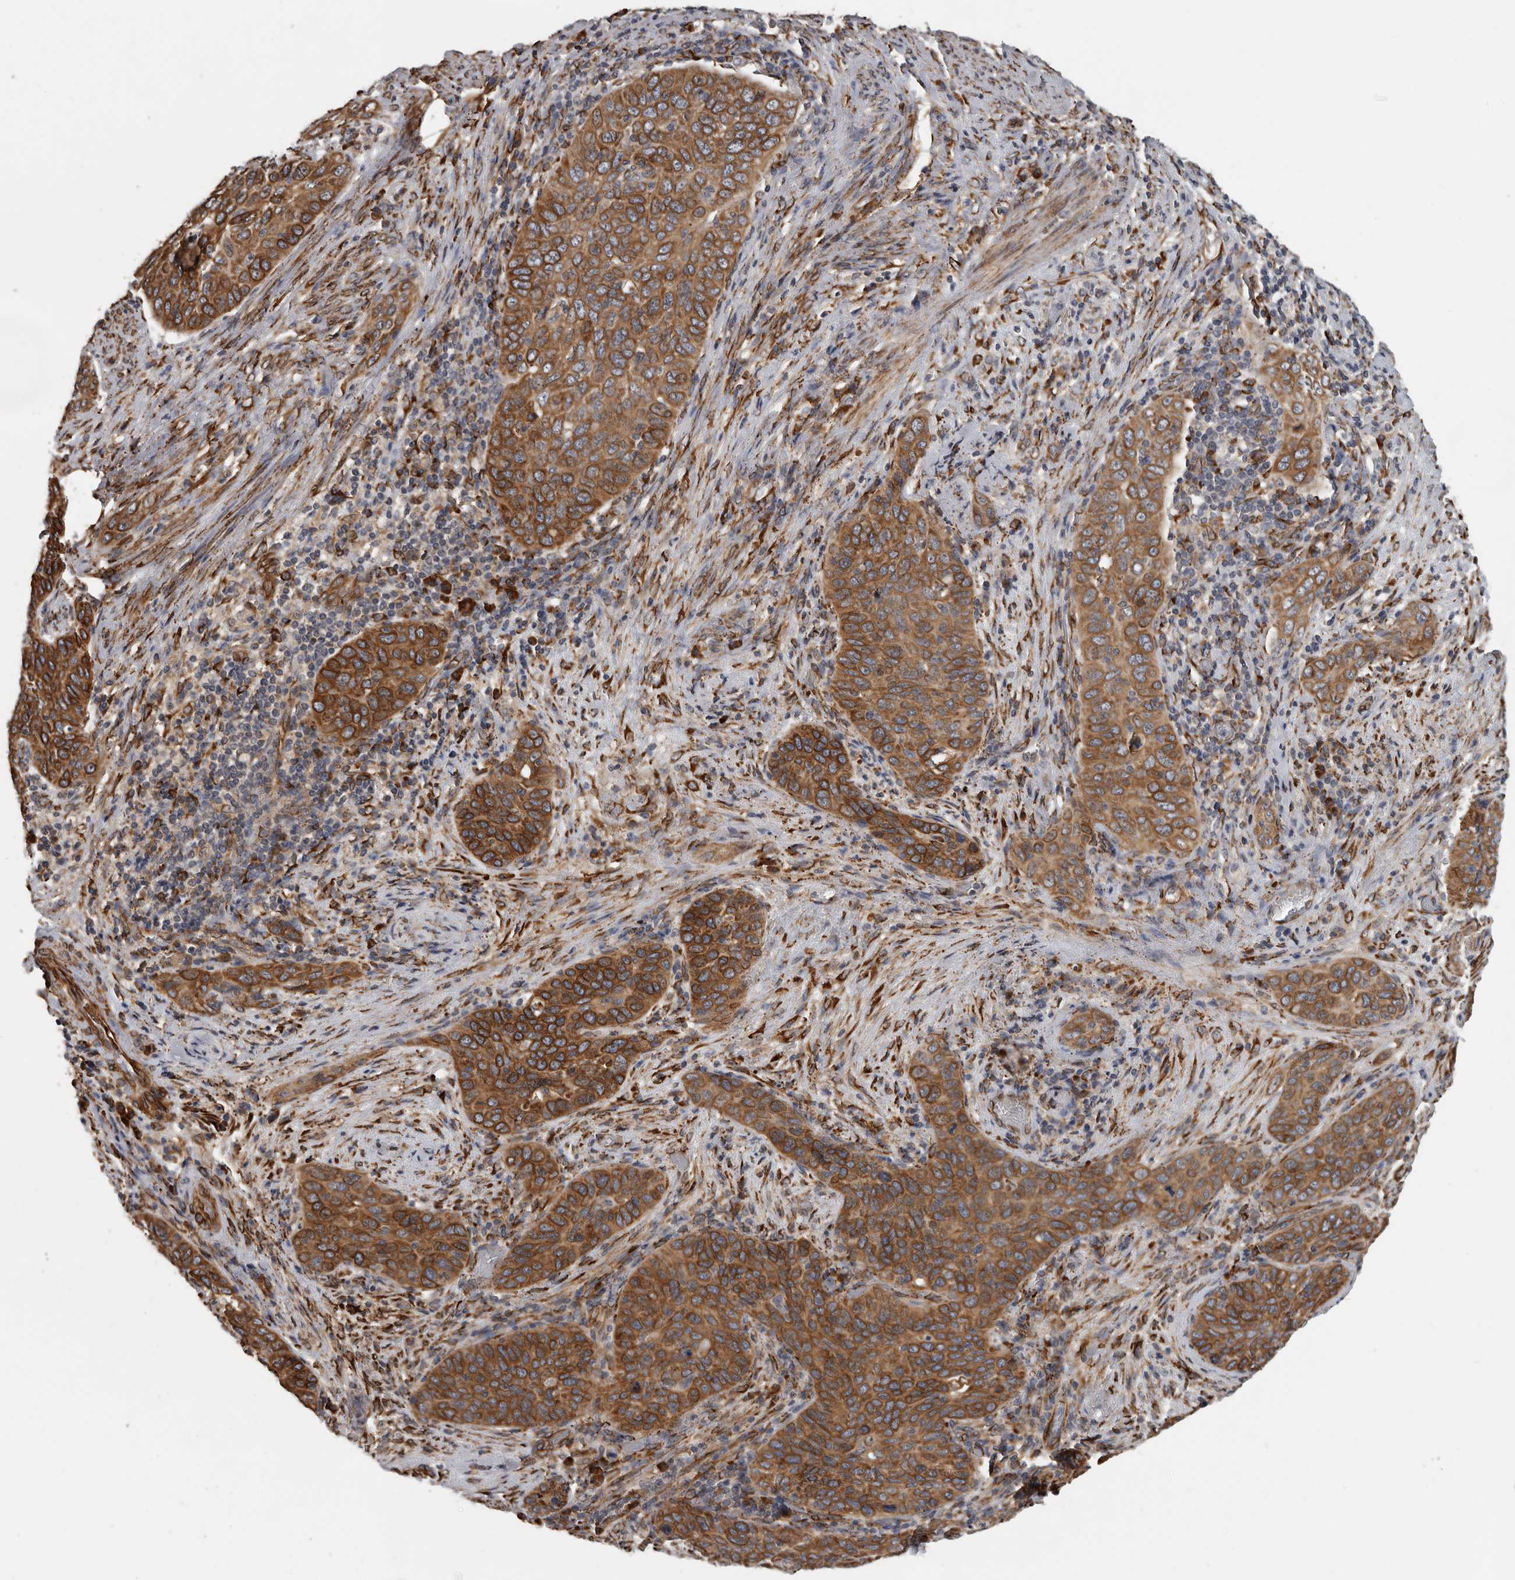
{"staining": {"intensity": "strong", "quantity": ">75%", "location": "cytoplasmic/membranous"}, "tissue": "cervical cancer", "cell_type": "Tumor cells", "image_type": "cancer", "snomed": [{"axis": "morphology", "description": "Squamous cell carcinoma, NOS"}, {"axis": "topography", "description": "Cervix"}], "caption": "The micrograph exhibits immunohistochemical staining of cervical cancer (squamous cell carcinoma). There is strong cytoplasmic/membranous positivity is seen in about >75% of tumor cells.", "gene": "CEP350", "patient": {"sex": "female", "age": 60}}